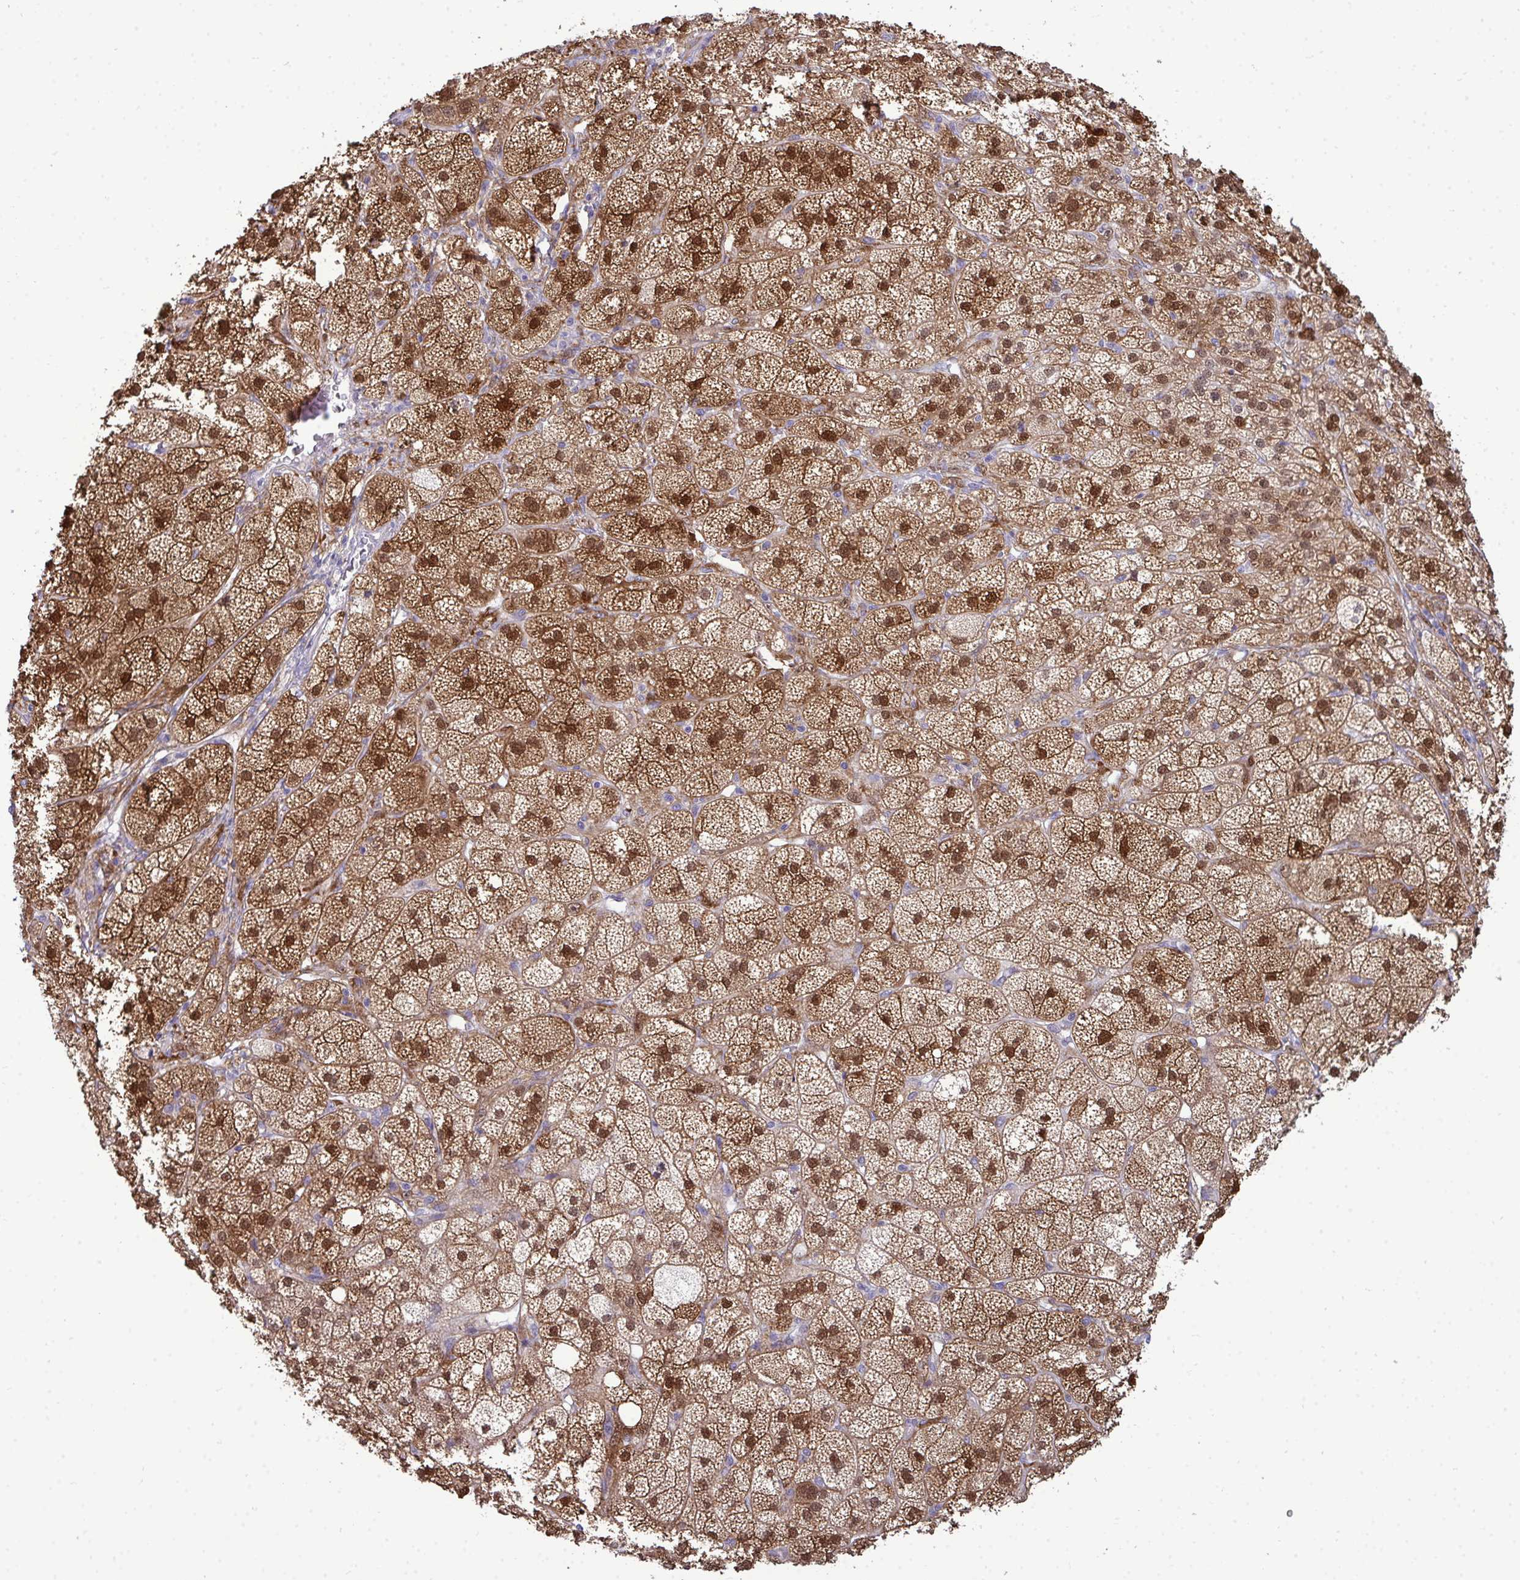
{"staining": {"intensity": "strong", "quantity": ">75%", "location": "cytoplasmic/membranous,nuclear"}, "tissue": "adrenal gland", "cell_type": "Glandular cells", "image_type": "normal", "snomed": [{"axis": "morphology", "description": "Normal tissue, NOS"}, {"axis": "topography", "description": "Adrenal gland"}], "caption": "Immunohistochemistry photomicrograph of normal adrenal gland: adrenal gland stained using immunohistochemistry reveals high levels of strong protein expression localized specifically in the cytoplasmic/membranous,nuclear of glandular cells, appearing as a cytoplasmic/membranous,nuclear brown color.", "gene": "HSPB6", "patient": {"sex": "female", "age": 60}}